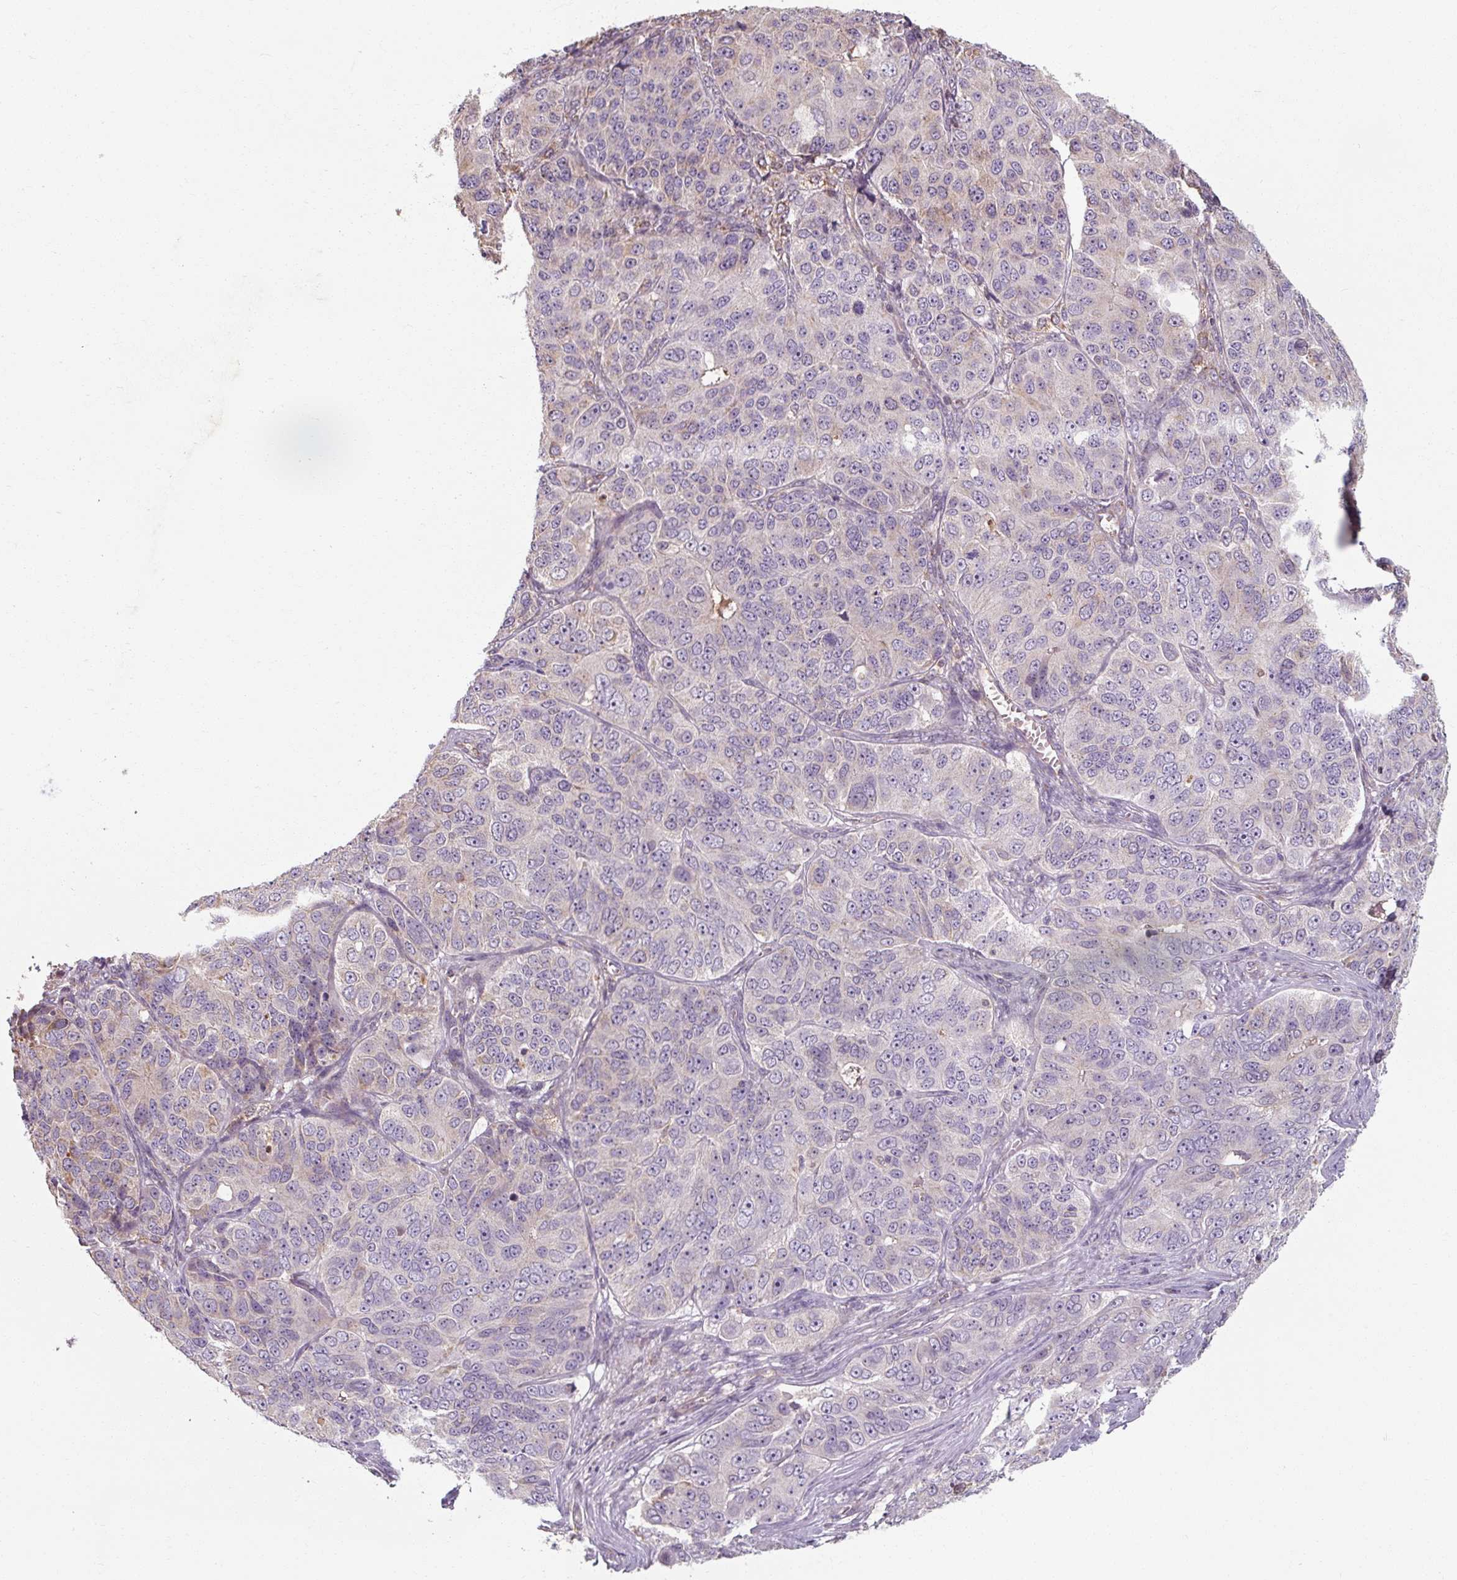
{"staining": {"intensity": "negative", "quantity": "none", "location": "none"}, "tissue": "ovarian cancer", "cell_type": "Tumor cells", "image_type": "cancer", "snomed": [{"axis": "morphology", "description": "Carcinoma, endometroid"}, {"axis": "topography", "description": "Ovary"}], "caption": "Immunohistochemistry of human ovarian cancer (endometroid carcinoma) demonstrates no expression in tumor cells.", "gene": "TSEN54", "patient": {"sex": "female", "age": 51}}